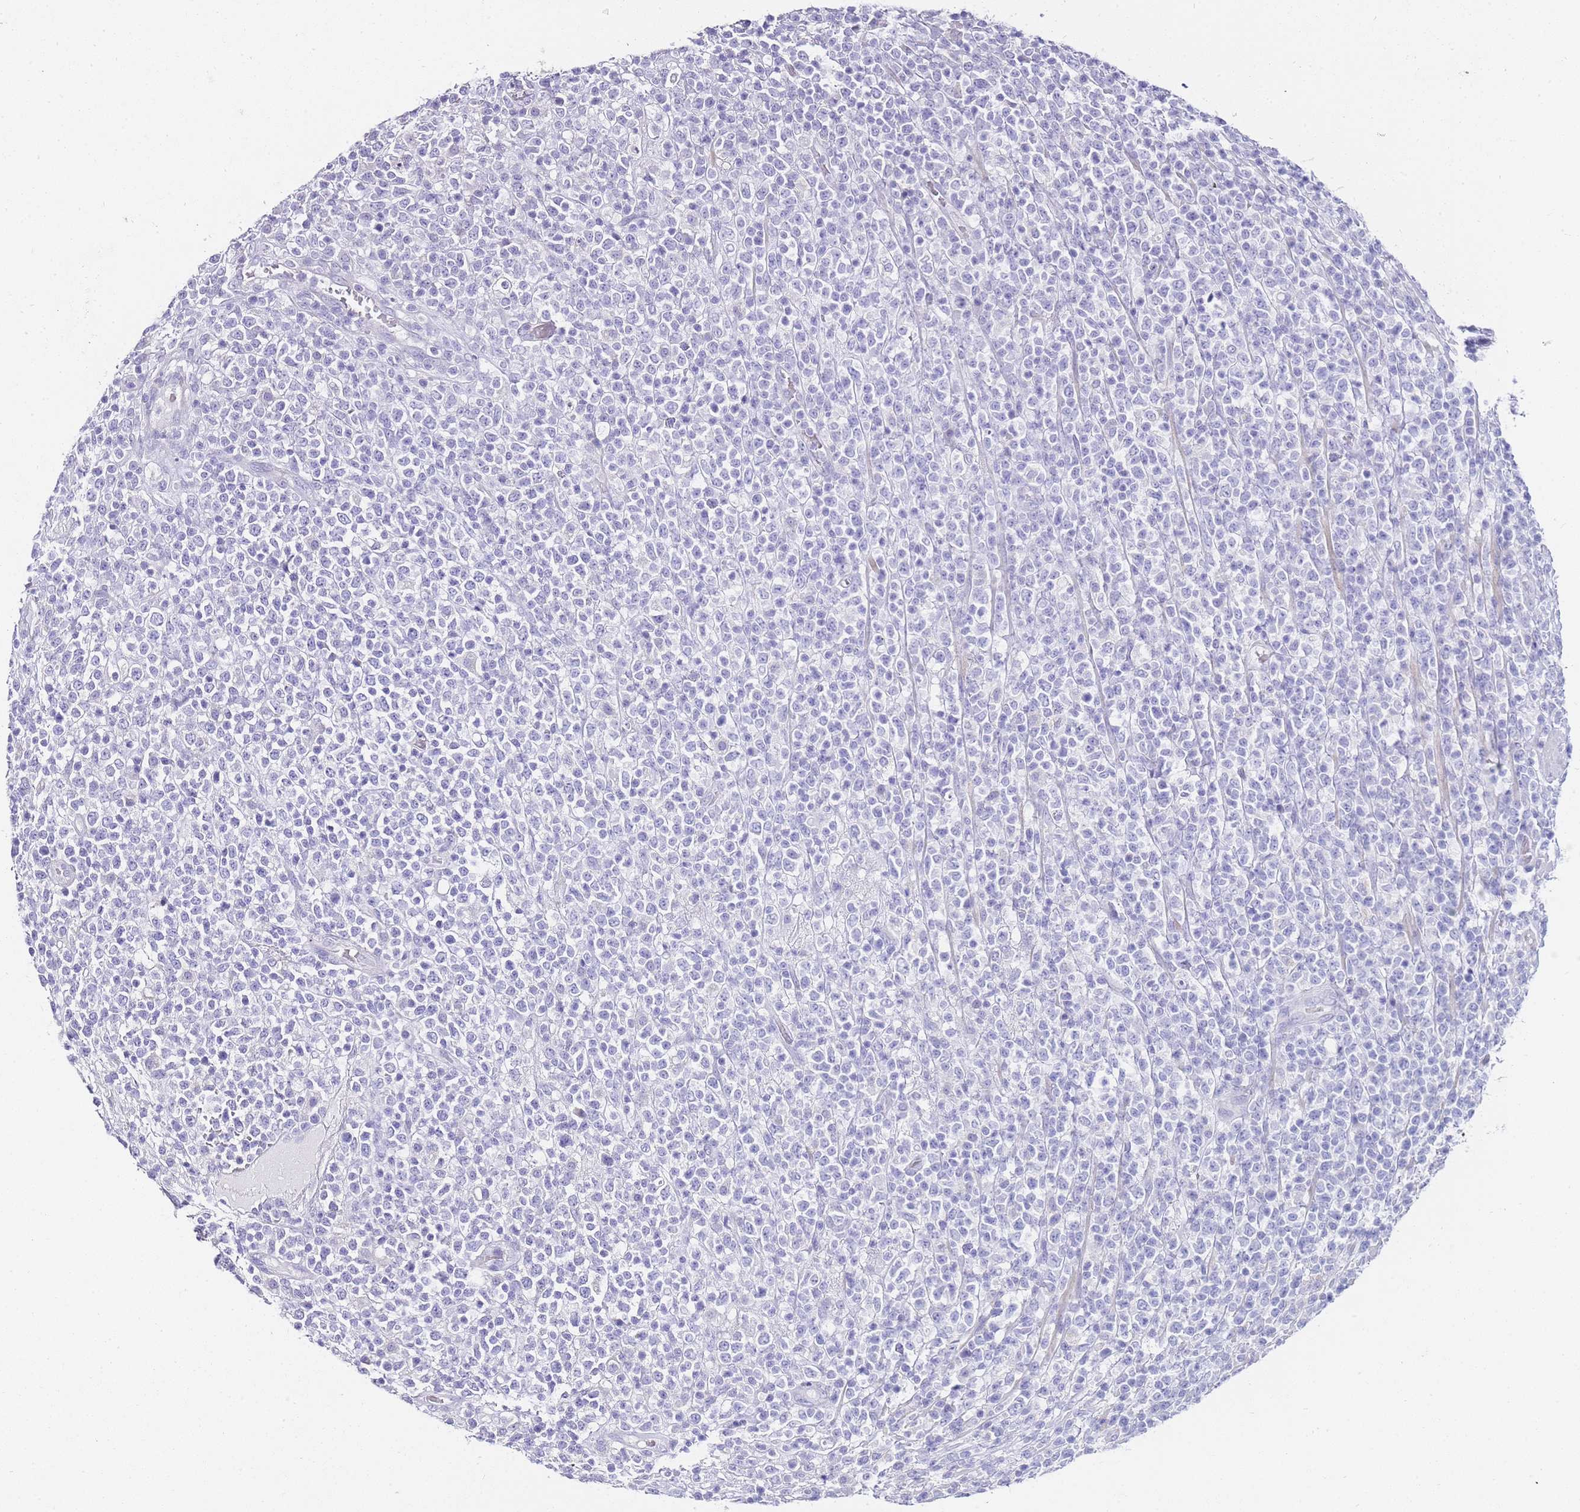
{"staining": {"intensity": "negative", "quantity": "none", "location": "none"}, "tissue": "lymphoma", "cell_type": "Tumor cells", "image_type": "cancer", "snomed": [{"axis": "morphology", "description": "Malignant lymphoma, non-Hodgkin's type, High grade"}, {"axis": "topography", "description": "Colon"}], "caption": "IHC micrograph of neoplastic tissue: human high-grade malignant lymphoma, non-Hodgkin's type stained with DAB (3,3'-diaminobenzidine) reveals no significant protein expression in tumor cells.", "gene": "DPP4", "patient": {"sex": "female", "age": 53}}